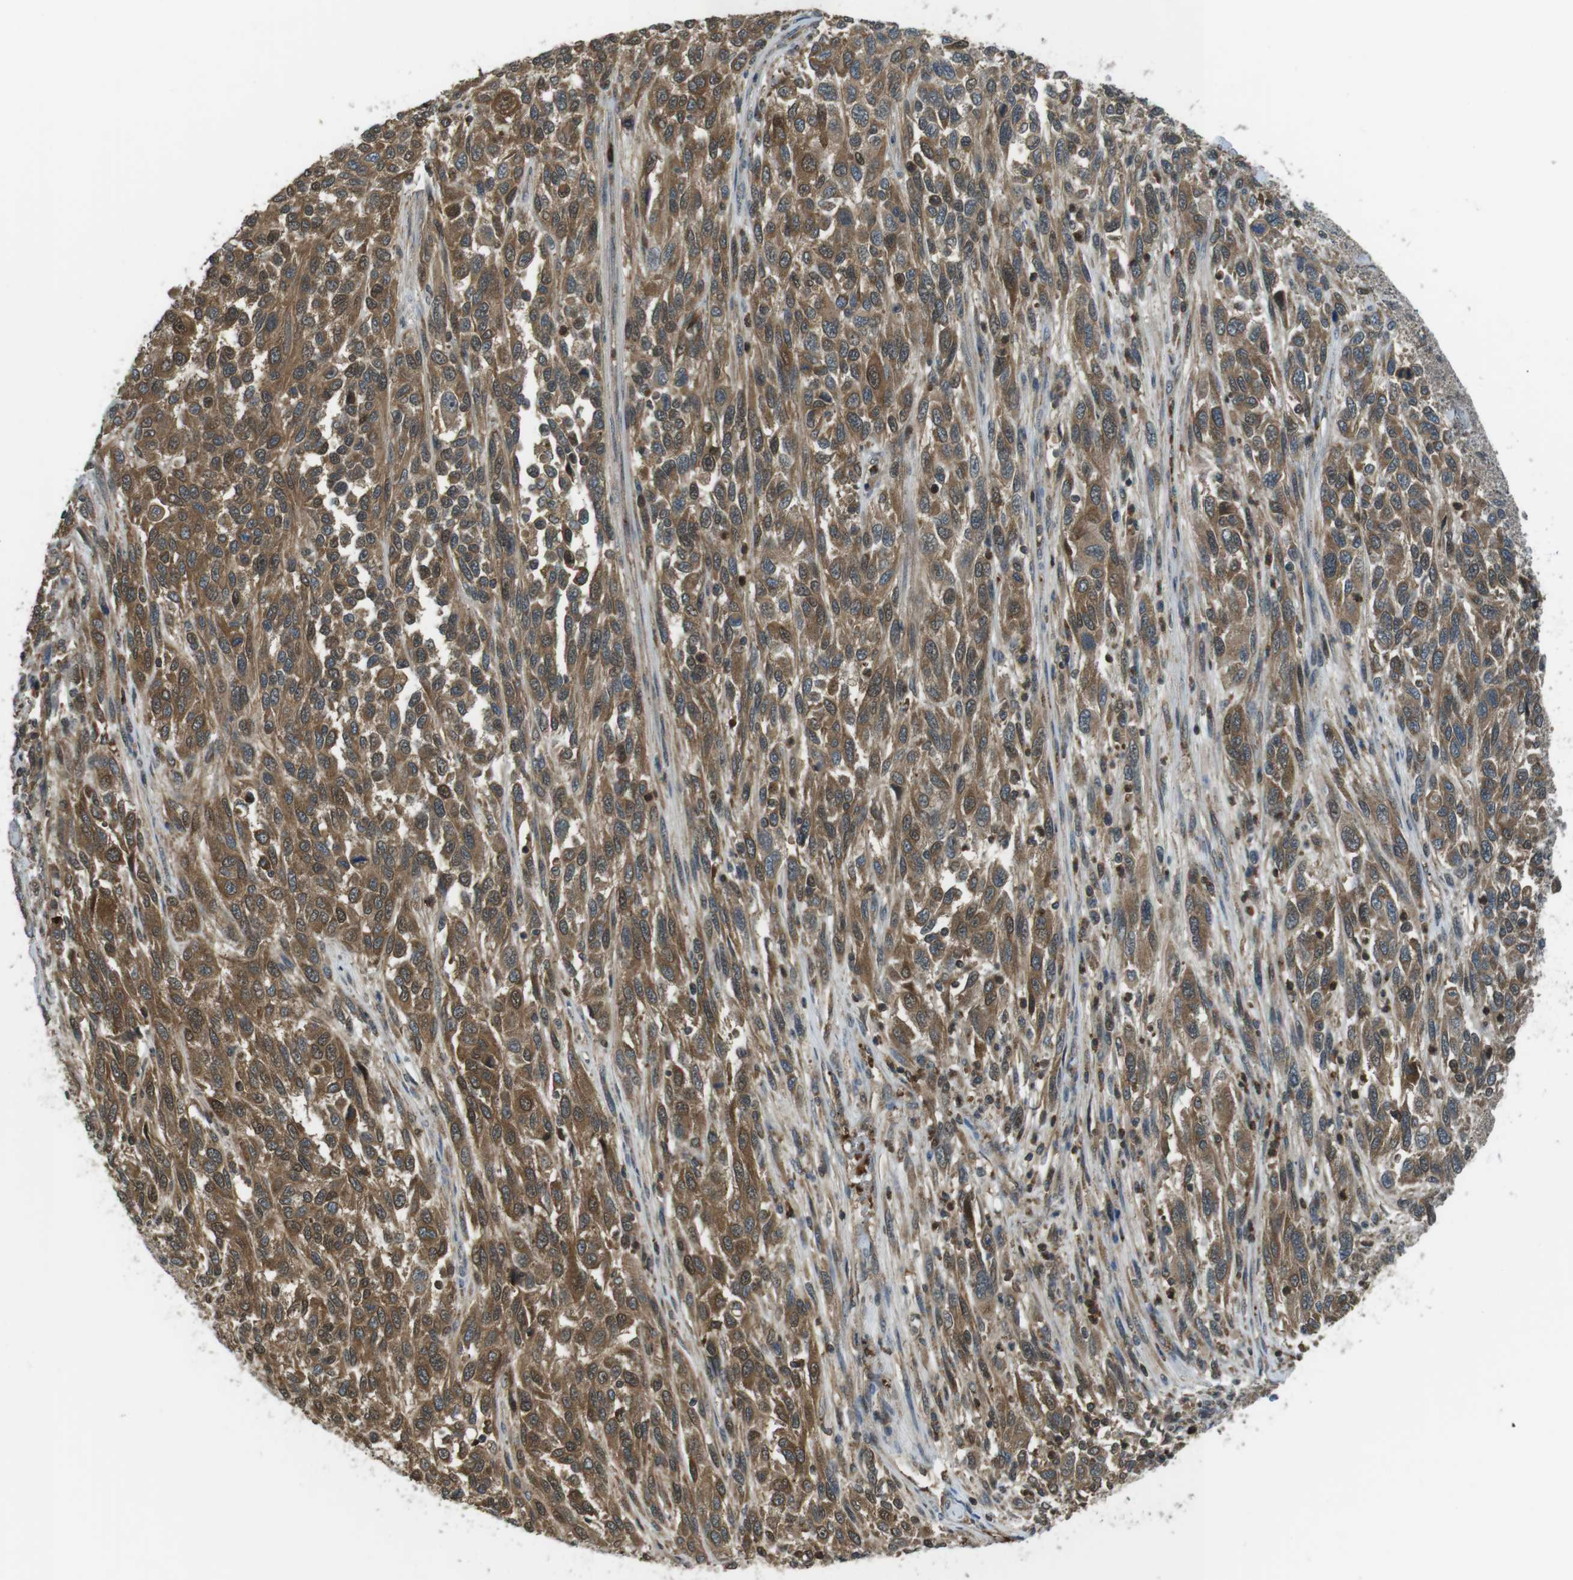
{"staining": {"intensity": "strong", "quantity": ">75%", "location": "cytoplasmic/membranous"}, "tissue": "melanoma", "cell_type": "Tumor cells", "image_type": "cancer", "snomed": [{"axis": "morphology", "description": "Malignant melanoma, Metastatic site"}, {"axis": "topography", "description": "Lymph node"}], "caption": "Malignant melanoma (metastatic site) tissue shows strong cytoplasmic/membranous expression in approximately >75% of tumor cells, visualized by immunohistochemistry. (DAB IHC with brightfield microscopy, high magnification).", "gene": "LRRC3B", "patient": {"sex": "male", "age": 61}}